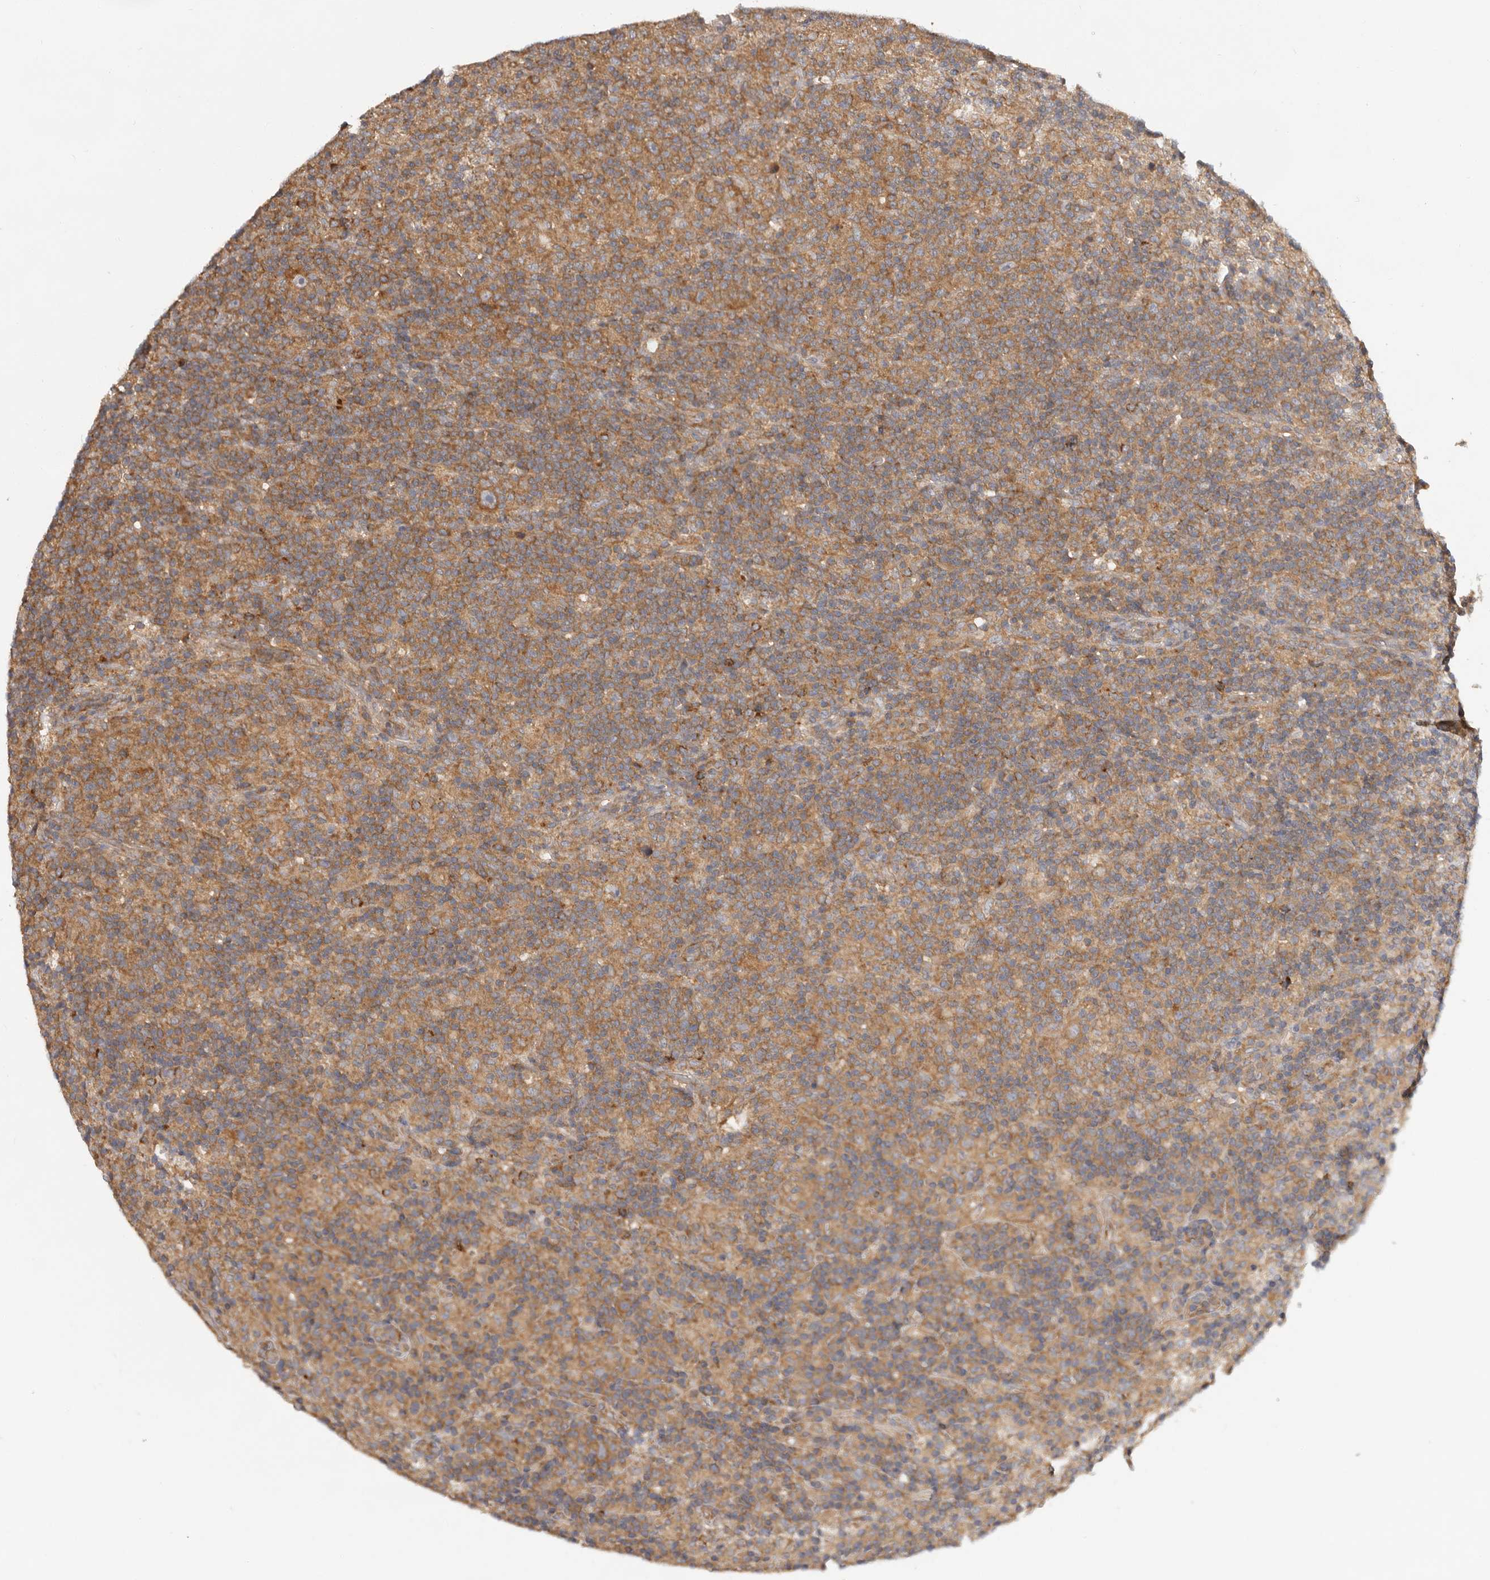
{"staining": {"intensity": "strong", "quantity": ">75%", "location": "cytoplasmic/membranous"}, "tissue": "lymphoma", "cell_type": "Tumor cells", "image_type": "cancer", "snomed": [{"axis": "morphology", "description": "Hodgkin's disease, NOS"}, {"axis": "topography", "description": "Lymph node"}], "caption": "A photomicrograph of Hodgkin's disease stained for a protein reveals strong cytoplasmic/membranous brown staining in tumor cells. Immunohistochemistry (ihc) stains the protein of interest in brown and the nuclei are stained blue.", "gene": "PPP1R42", "patient": {"sex": "male", "age": 70}}